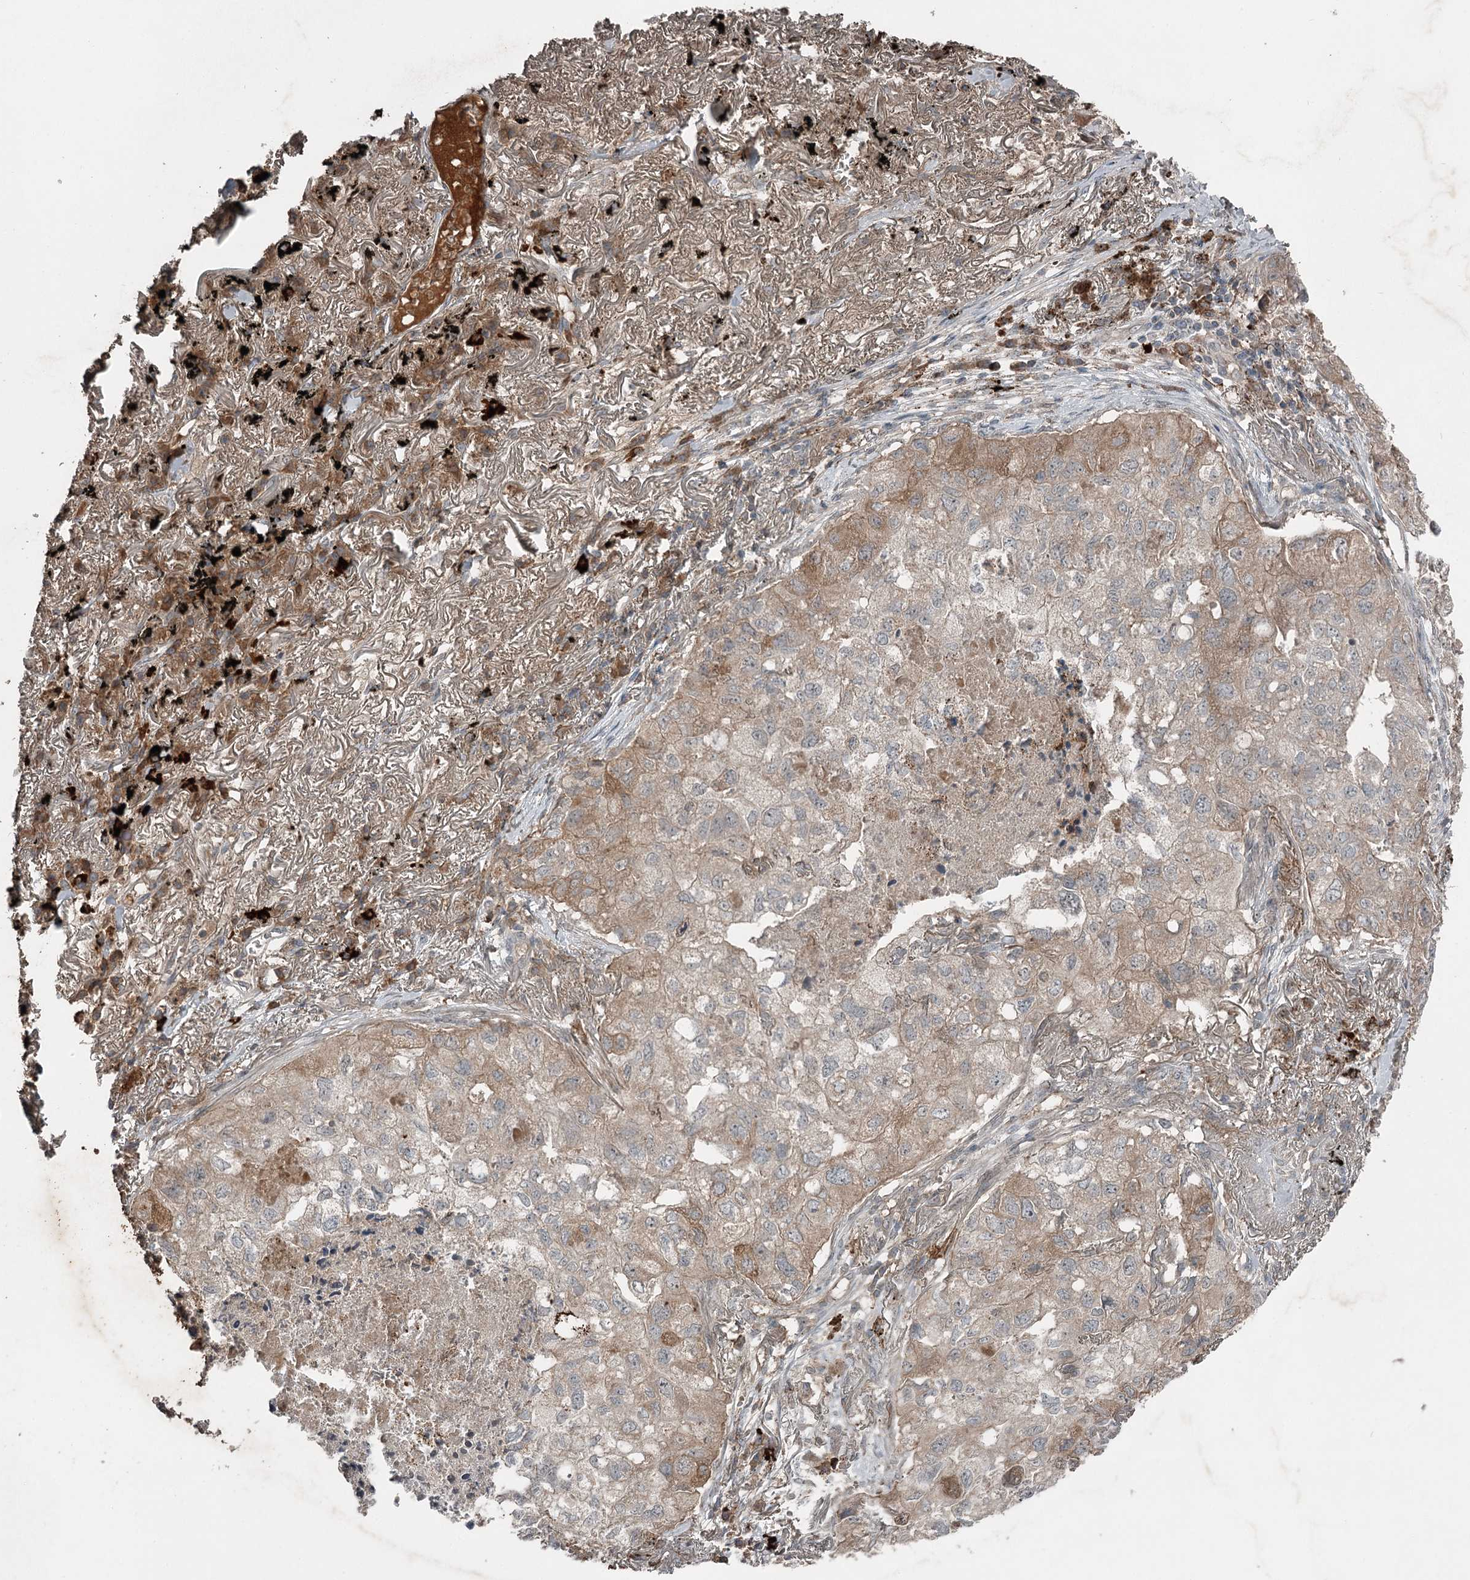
{"staining": {"intensity": "moderate", "quantity": "25%-75%", "location": "cytoplasmic/membranous"}, "tissue": "lung cancer", "cell_type": "Tumor cells", "image_type": "cancer", "snomed": [{"axis": "morphology", "description": "Adenocarcinoma, NOS"}, {"axis": "topography", "description": "Lung"}], "caption": "Human lung cancer stained for a protein (brown) displays moderate cytoplasmic/membranous positive positivity in approximately 25%-75% of tumor cells.", "gene": "SLC39A8", "patient": {"sex": "male", "age": 65}}